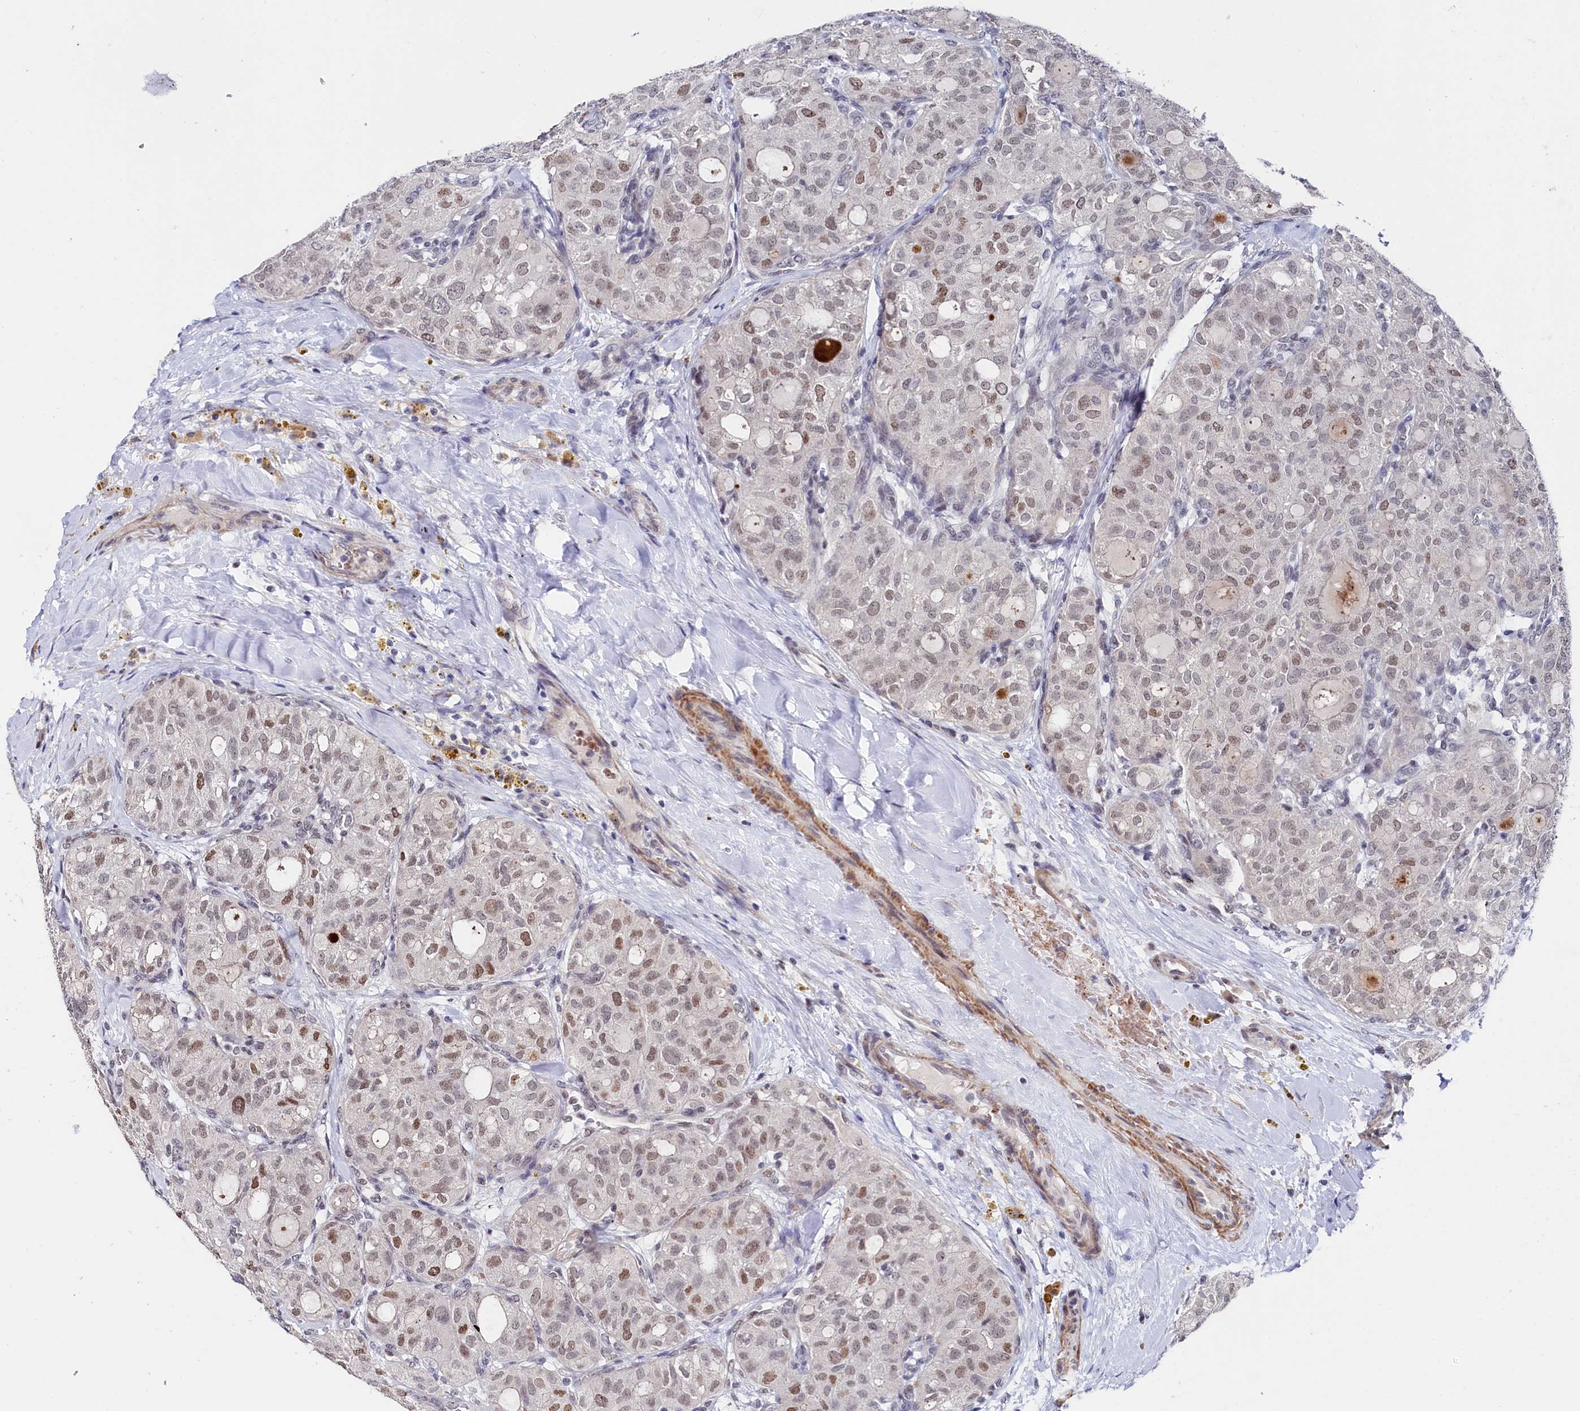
{"staining": {"intensity": "moderate", "quantity": "<25%", "location": "nuclear"}, "tissue": "thyroid cancer", "cell_type": "Tumor cells", "image_type": "cancer", "snomed": [{"axis": "morphology", "description": "Follicular adenoma carcinoma, NOS"}, {"axis": "topography", "description": "Thyroid gland"}], "caption": "IHC micrograph of neoplastic tissue: thyroid cancer stained using immunohistochemistry (IHC) shows low levels of moderate protein expression localized specifically in the nuclear of tumor cells, appearing as a nuclear brown color.", "gene": "TIGD4", "patient": {"sex": "male", "age": 75}}